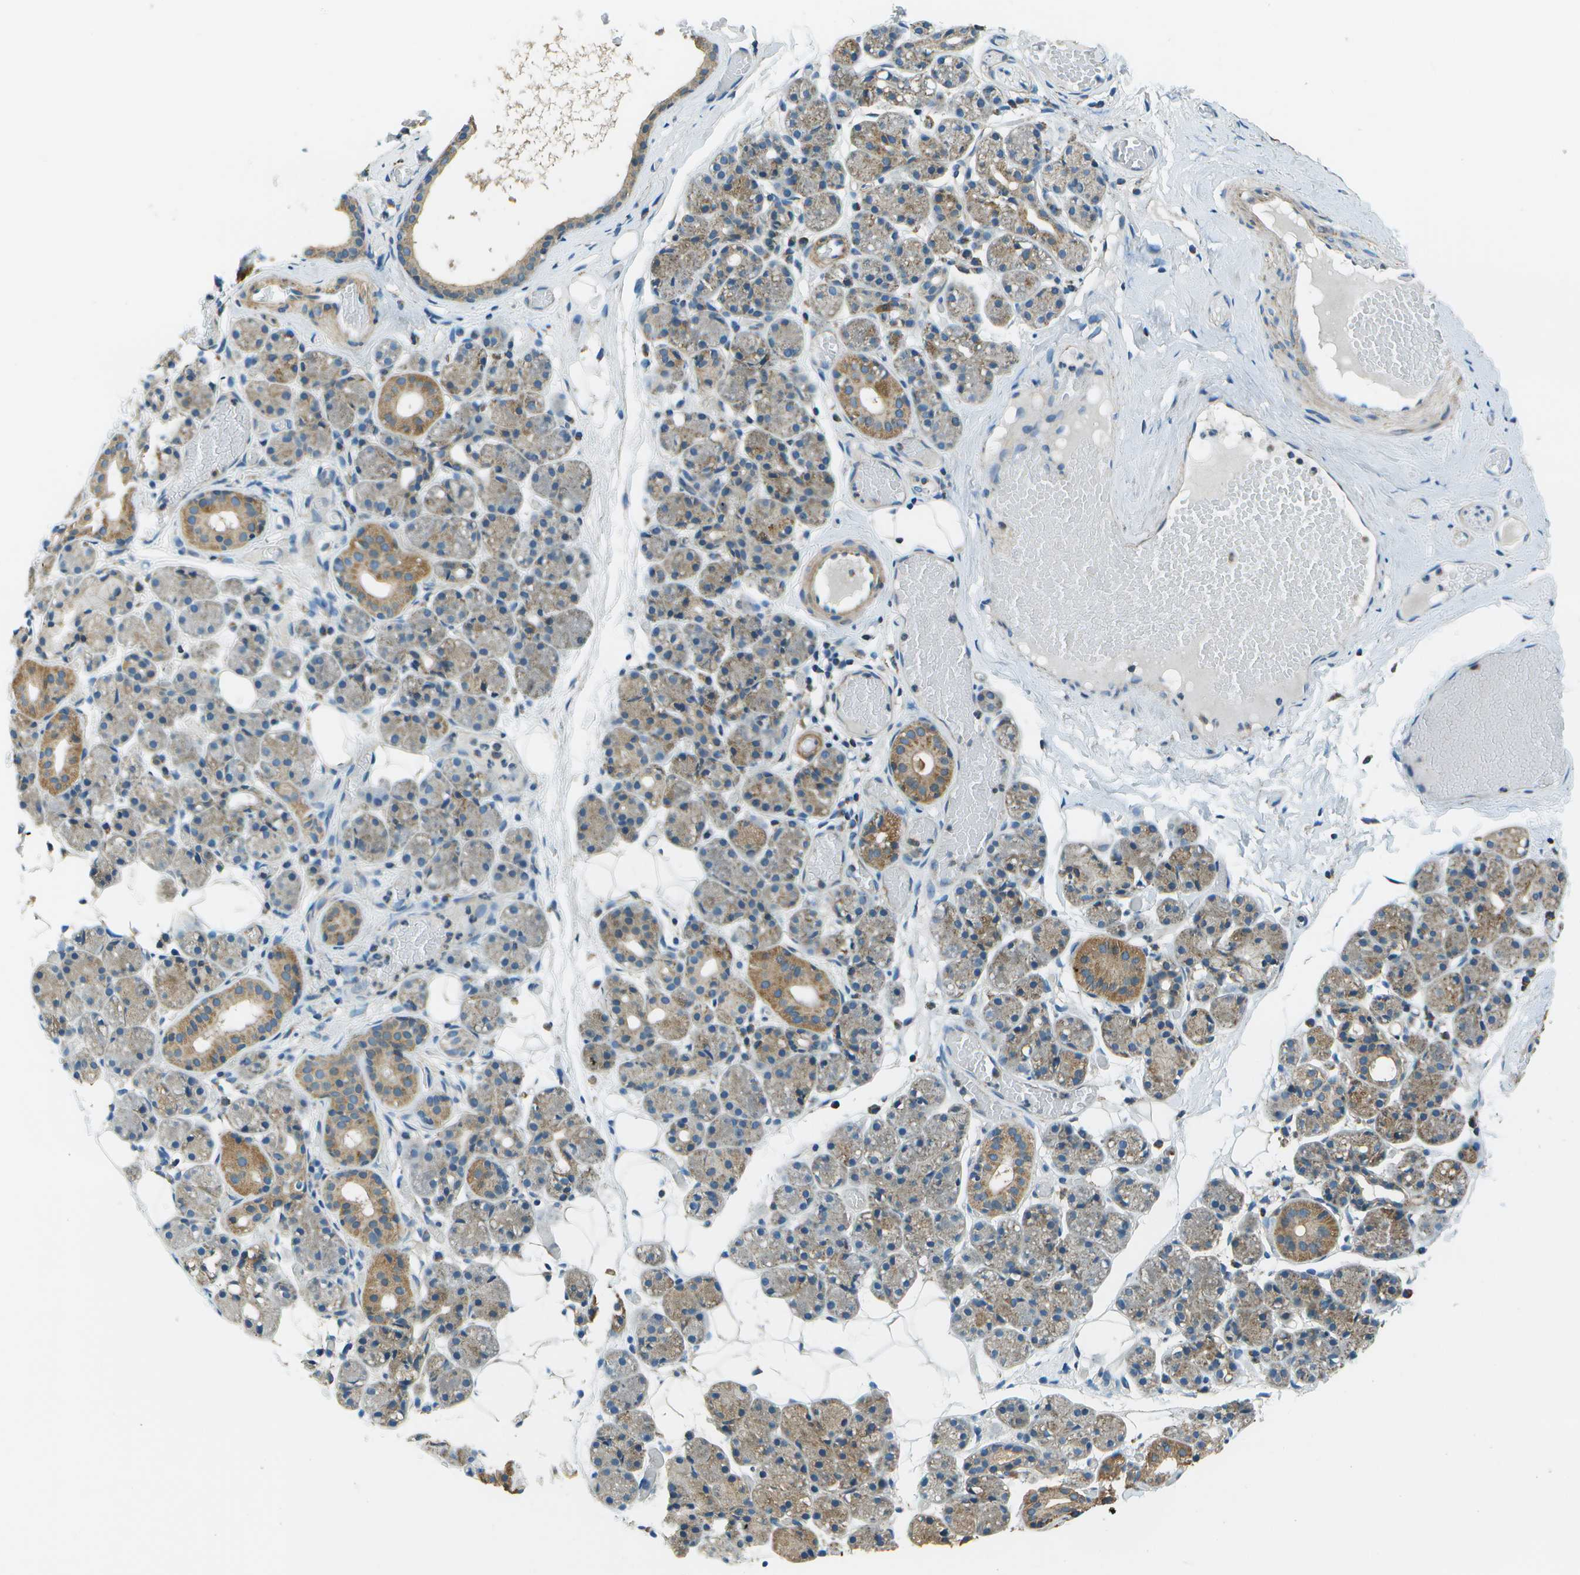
{"staining": {"intensity": "moderate", "quantity": "25%-75%", "location": "cytoplasmic/membranous"}, "tissue": "salivary gland", "cell_type": "Glandular cells", "image_type": "normal", "snomed": [{"axis": "morphology", "description": "Normal tissue, NOS"}, {"axis": "topography", "description": "Salivary gland"}], "caption": "Immunohistochemistry photomicrograph of normal salivary gland: human salivary gland stained using immunohistochemistry demonstrates medium levels of moderate protein expression localized specifically in the cytoplasmic/membranous of glandular cells, appearing as a cytoplasmic/membranous brown color.", "gene": "TMEM51", "patient": {"sex": "male", "age": 63}}